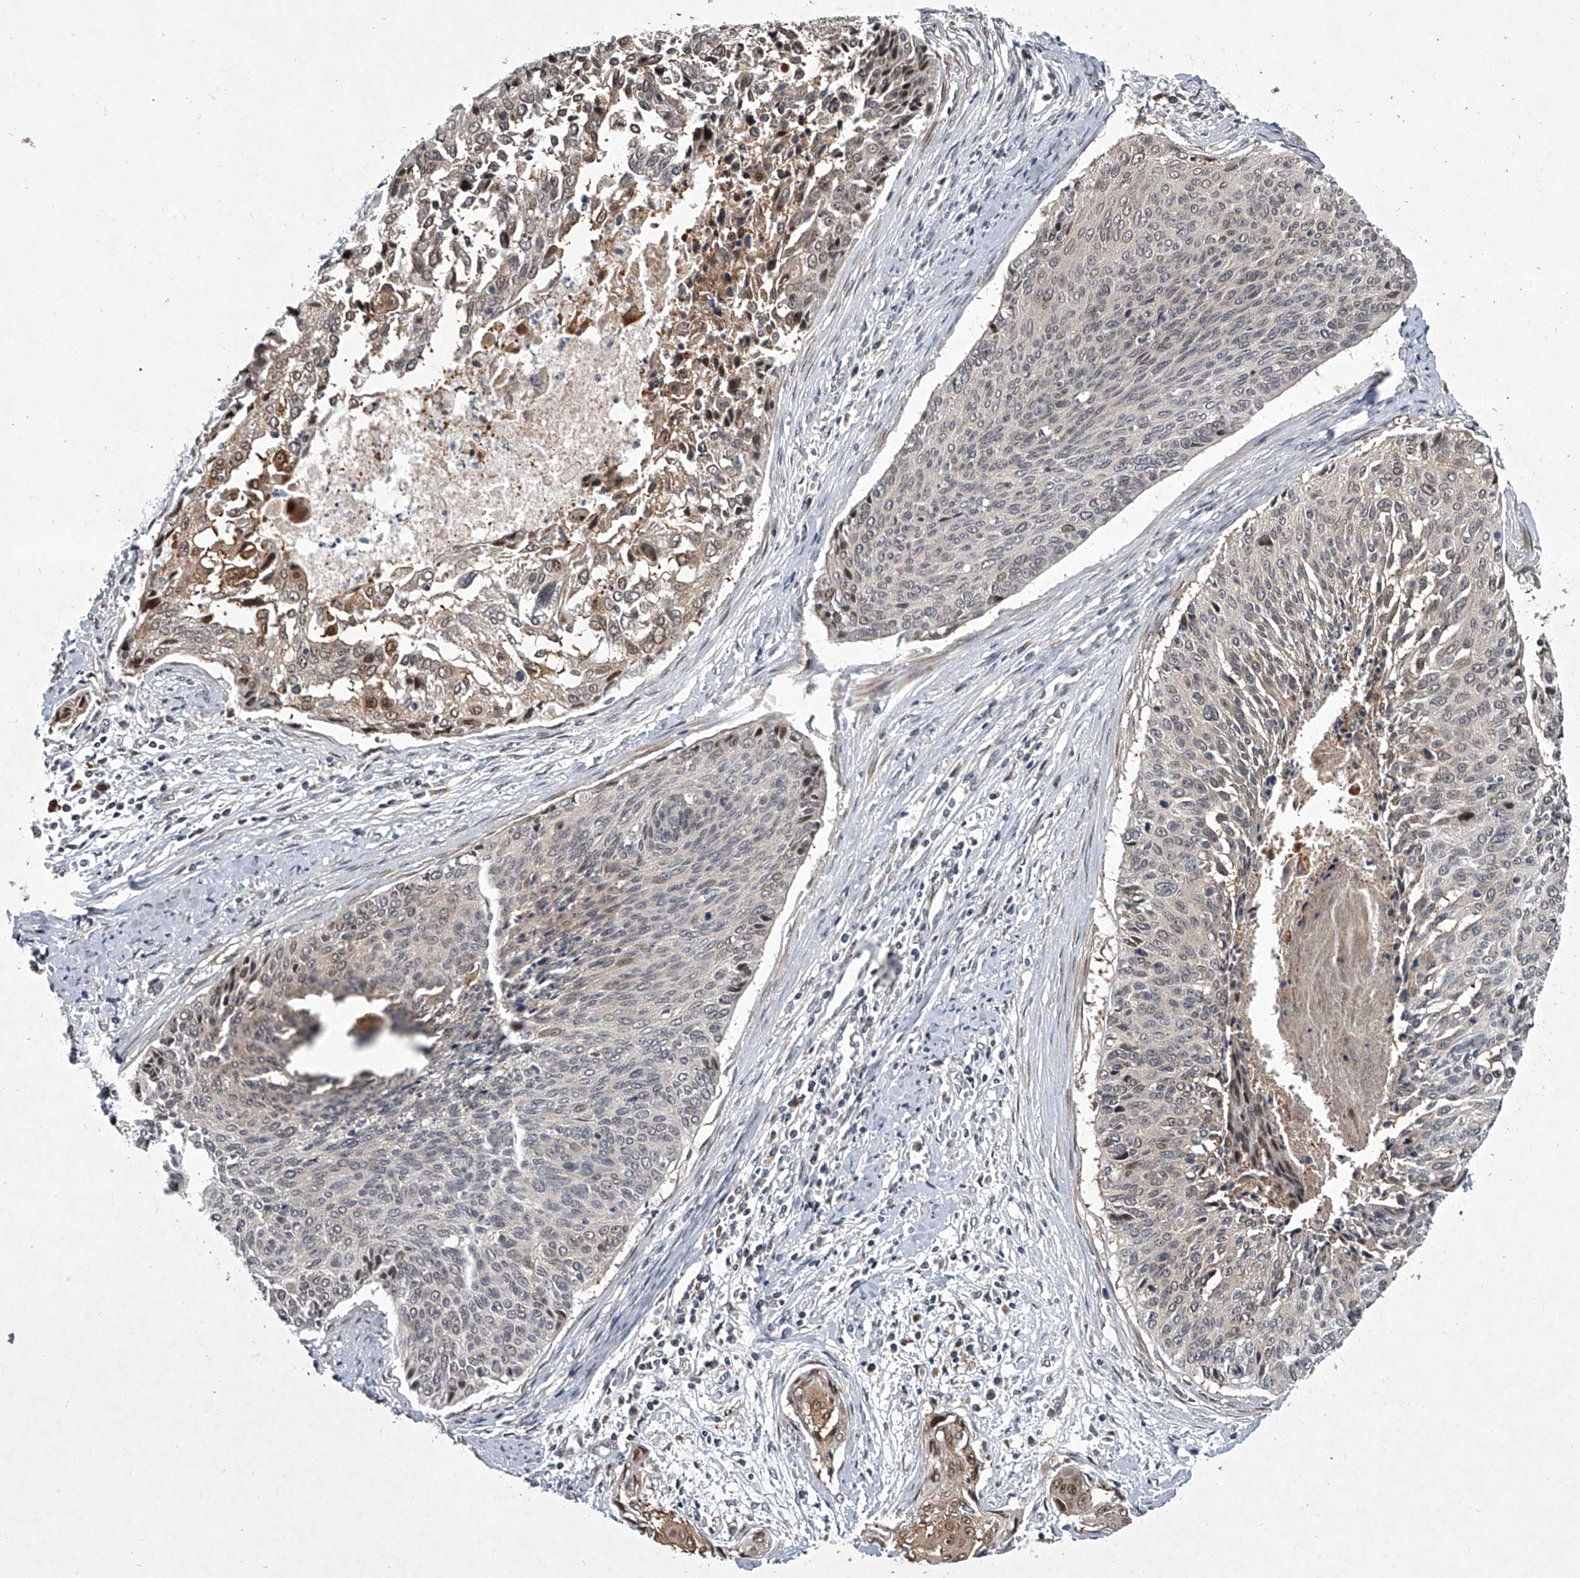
{"staining": {"intensity": "weak", "quantity": "<25%", "location": "cytoplasmic/membranous,nuclear"}, "tissue": "cervical cancer", "cell_type": "Tumor cells", "image_type": "cancer", "snomed": [{"axis": "morphology", "description": "Squamous cell carcinoma, NOS"}, {"axis": "topography", "description": "Cervix"}], "caption": "Tumor cells show no significant staining in cervical cancer.", "gene": "HEATR6", "patient": {"sex": "female", "age": 55}}